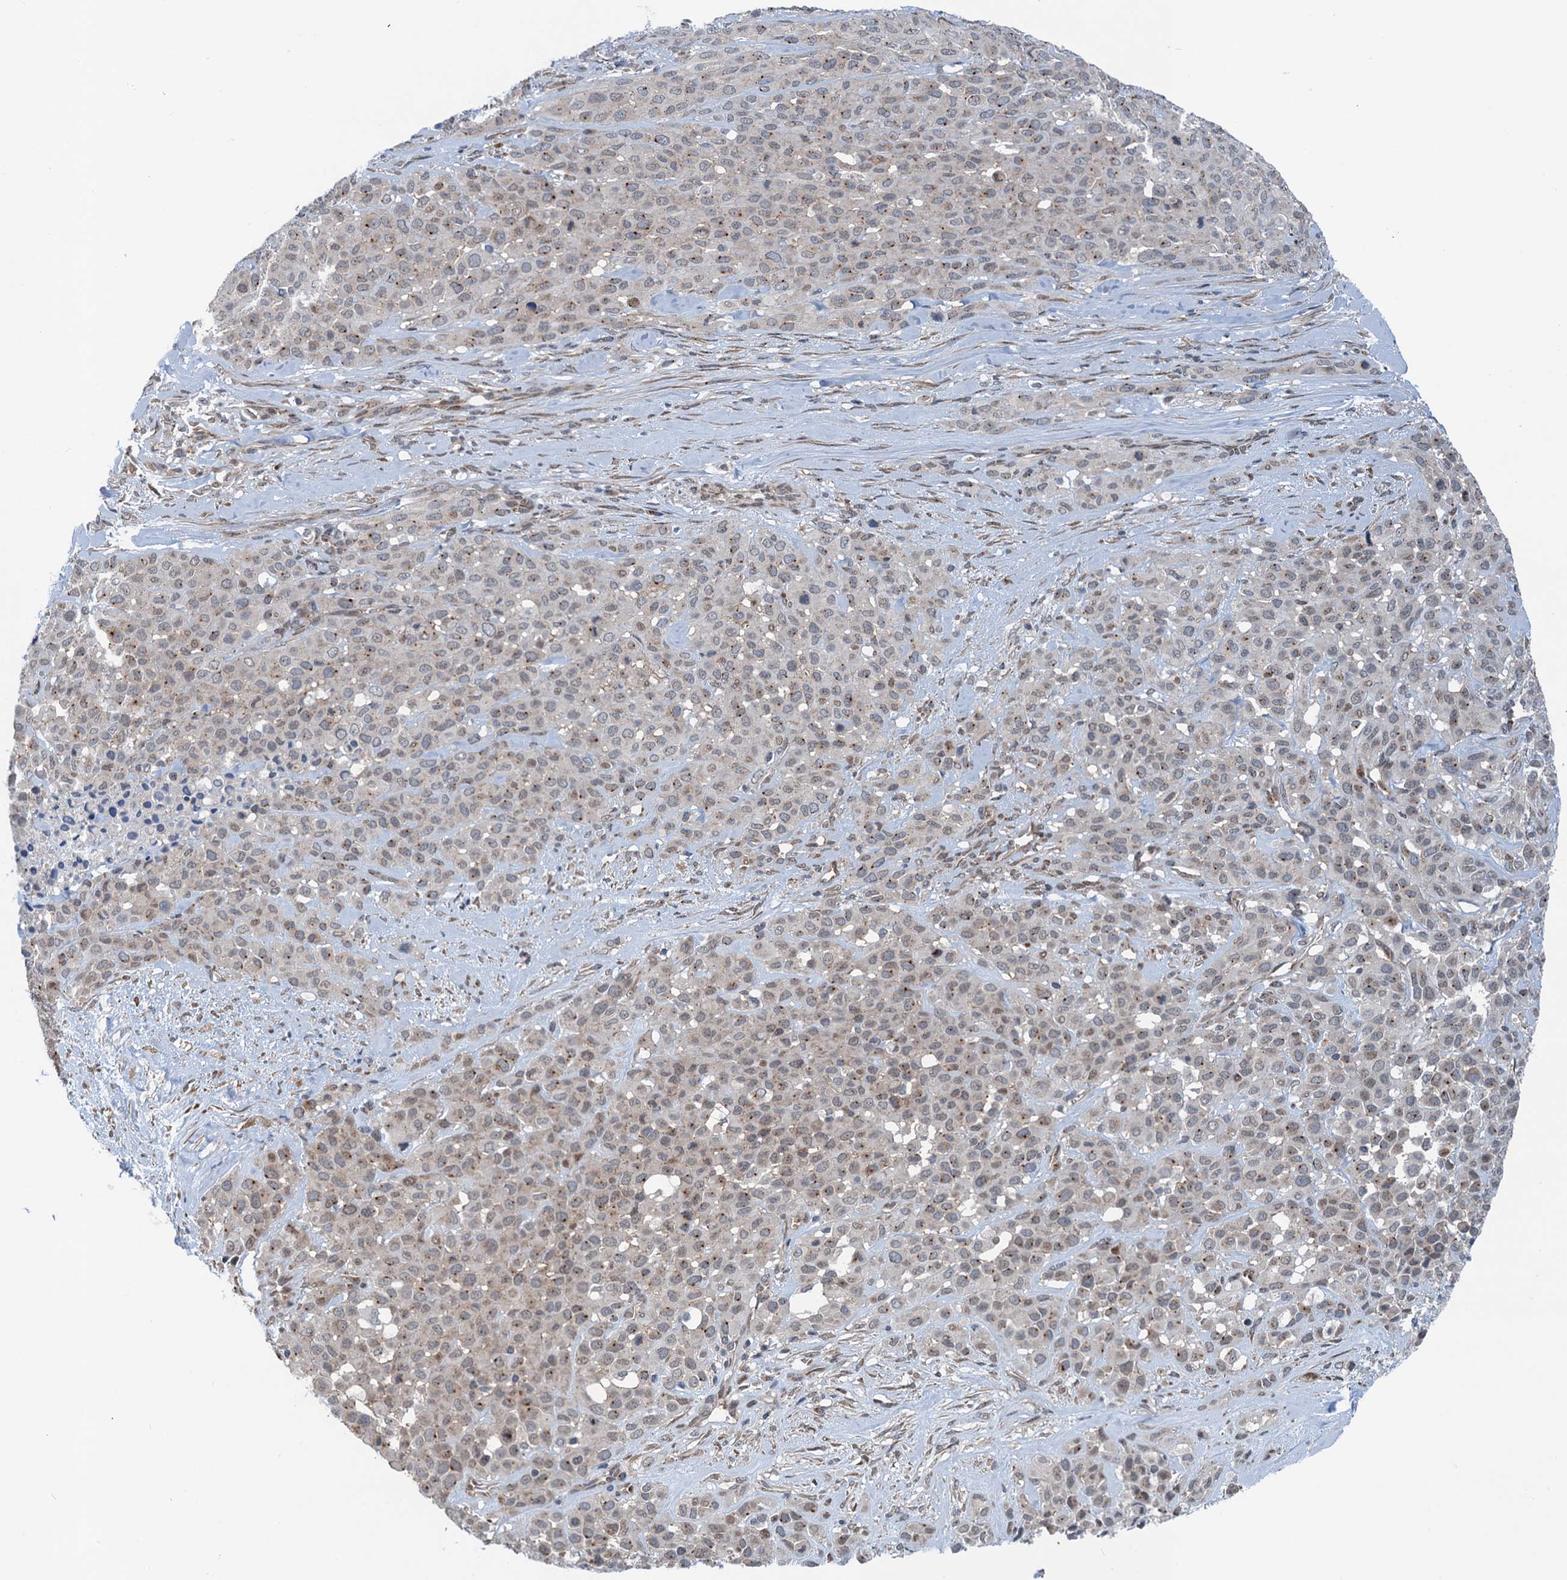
{"staining": {"intensity": "moderate", "quantity": "25%-75%", "location": "cytoplasmic/membranous"}, "tissue": "melanoma", "cell_type": "Tumor cells", "image_type": "cancer", "snomed": [{"axis": "morphology", "description": "Malignant melanoma, Metastatic site"}, {"axis": "topography", "description": "Skin"}], "caption": "This histopathology image exhibits immunohistochemistry staining of human melanoma, with medium moderate cytoplasmic/membranous expression in approximately 25%-75% of tumor cells.", "gene": "DYNC2I2", "patient": {"sex": "female", "age": 81}}